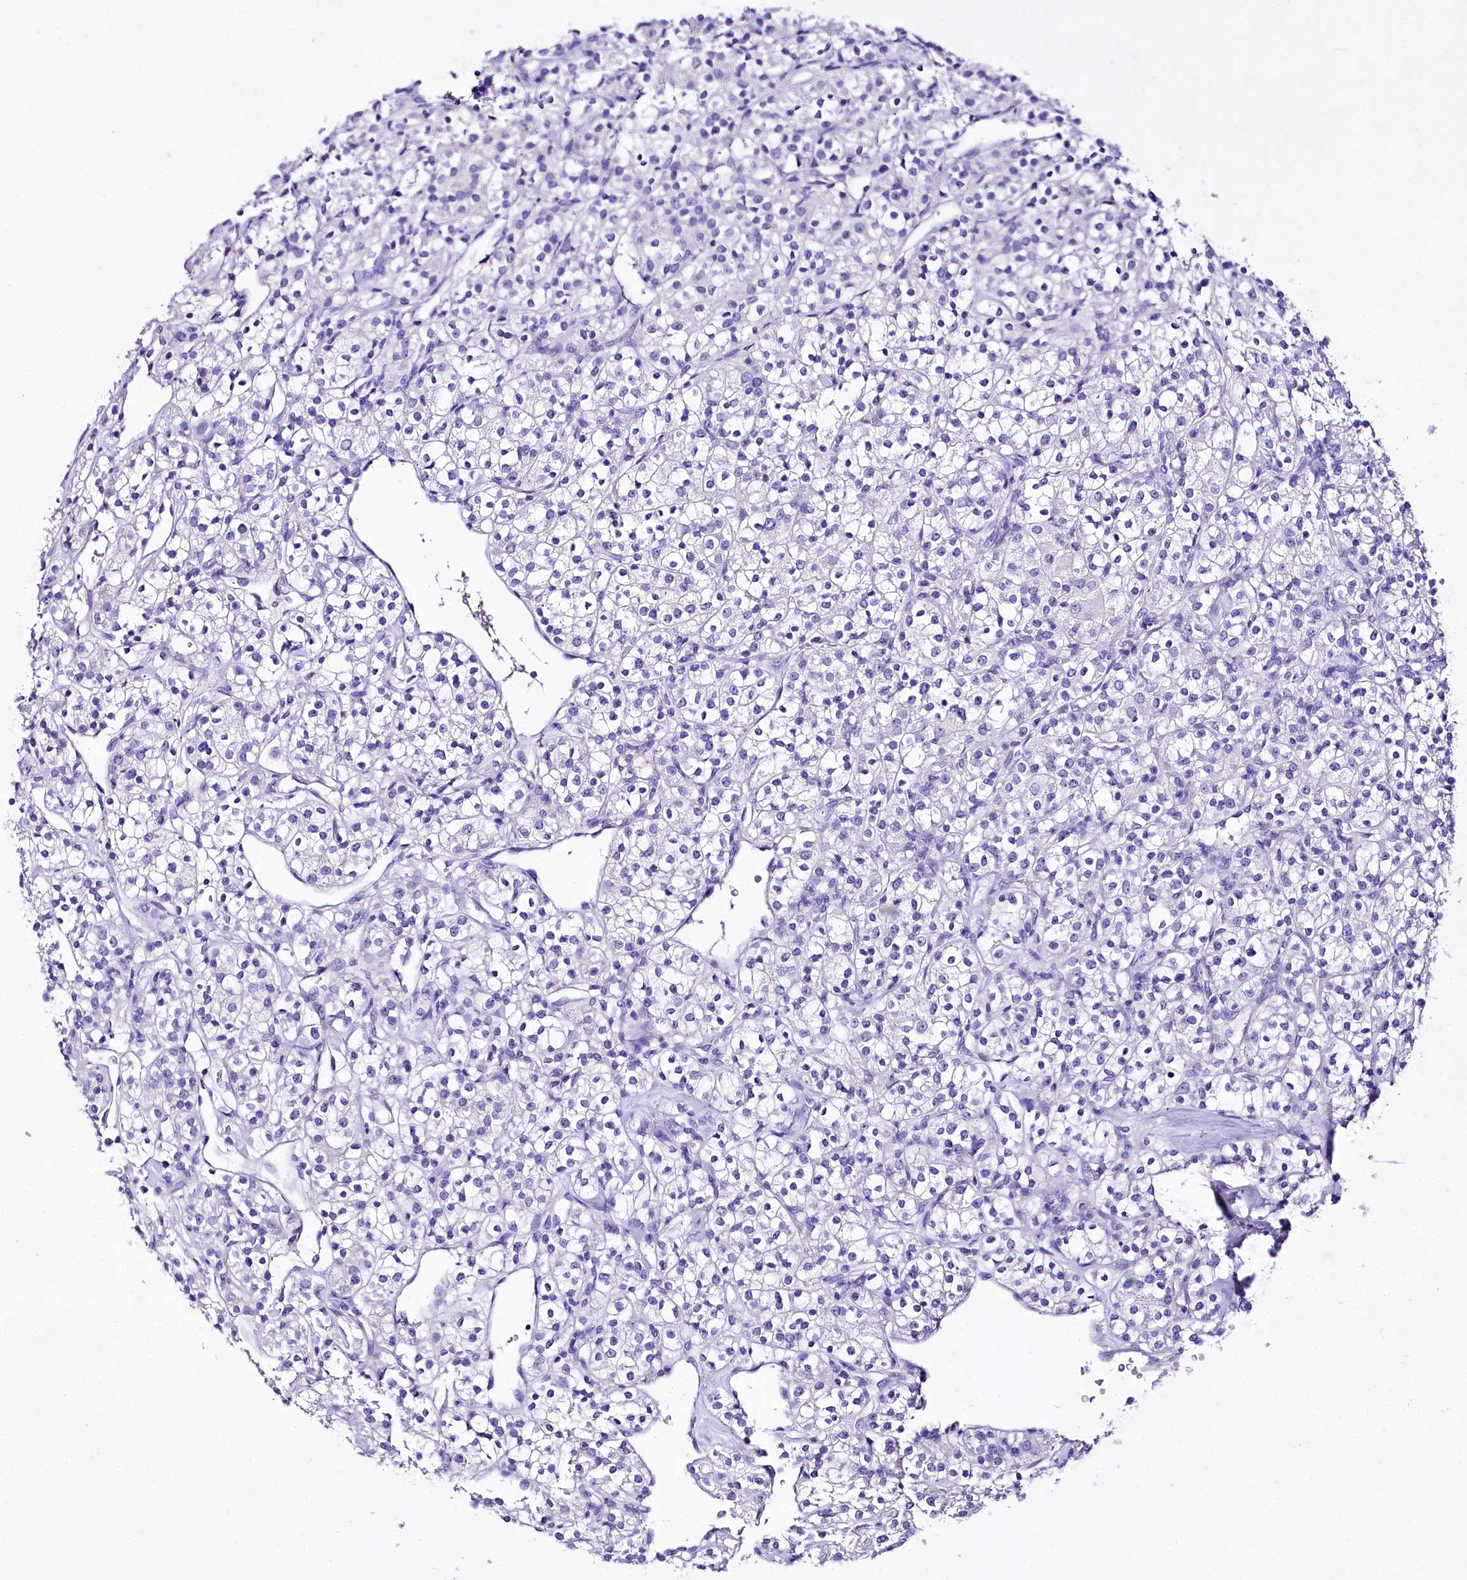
{"staining": {"intensity": "negative", "quantity": "none", "location": "none"}, "tissue": "renal cancer", "cell_type": "Tumor cells", "image_type": "cancer", "snomed": [{"axis": "morphology", "description": "Adenocarcinoma, NOS"}, {"axis": "topography", "description": "Kidney"}], "caption": "A high-resolution photomicrograph shows immunohistochemistry (IHC) staining of adenocarcinoma (renal), which demonstrates no significant staining in tumor cells. (Stains: DAB (3,3'-diaminobenzidine) immunohistochemistry with hematoxylin counter stain, Microscopy: brightfield microscopy at high magnification).", "gene": "A2ML1", "patient": {"sex": "male", "age": 77}}